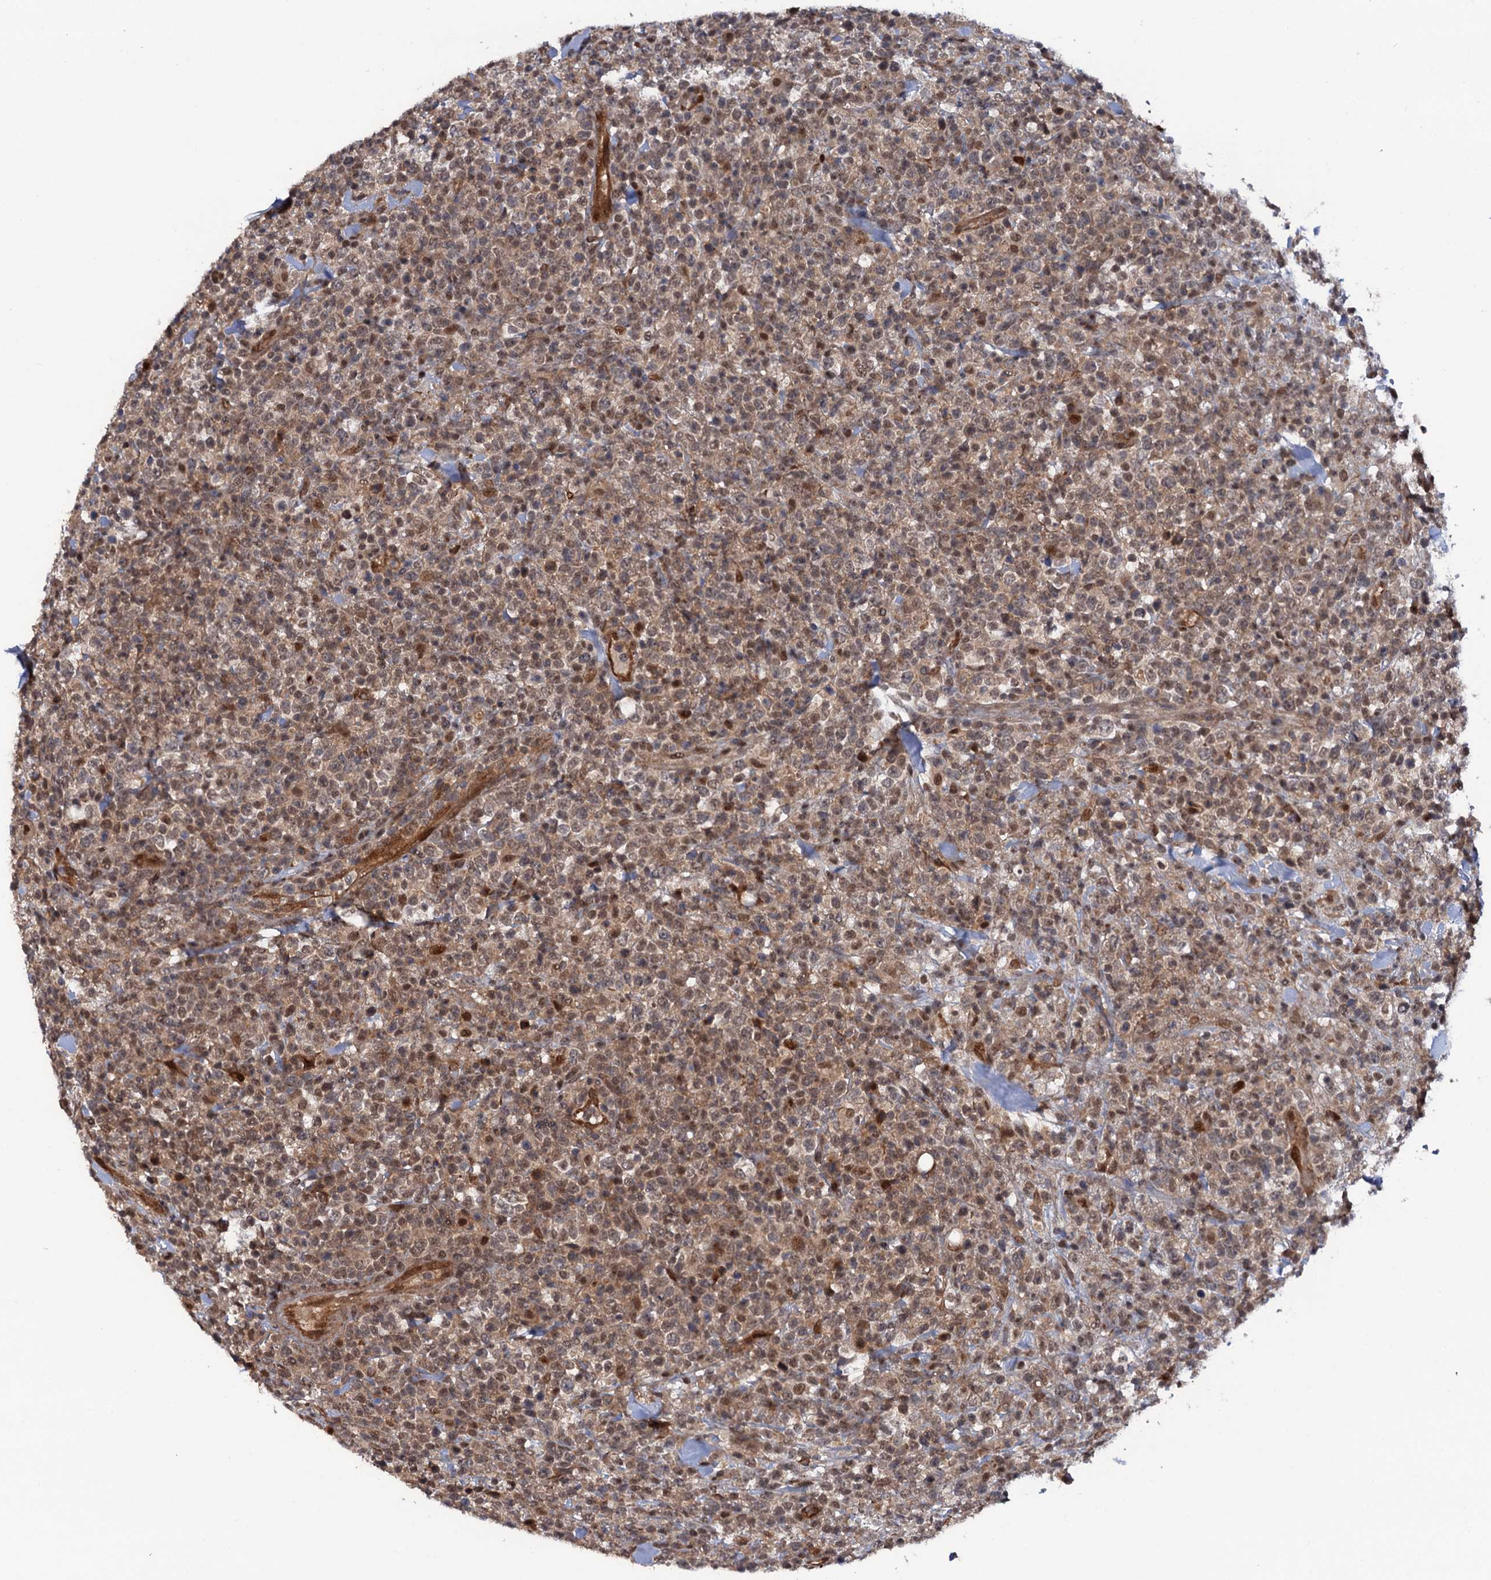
{"staining": {"intensity": "moderate", "quantity": ">75%", "location": "nuclear"}, "tissue": "lymphoma", "cell_type": "Tumor cells", "image_type": "cancer", "snomed": [{"axis": "morphology", "description": "Malignant lymphoma, non-Hodgkin's type, High grade"}, {"axis": "topography", "description": "Colon"}], "caption": "Immunohistochemistry (IHC) histopathology image of malignant lymphoma, non-Hodgkin's type (high-grade) stained for a protein (brown), which displays medium levels of moderate nuclear expression in approximately >75% of tumor cells.", "gene": "CDC23", "patient": {"sex": "female", "age": 53}}